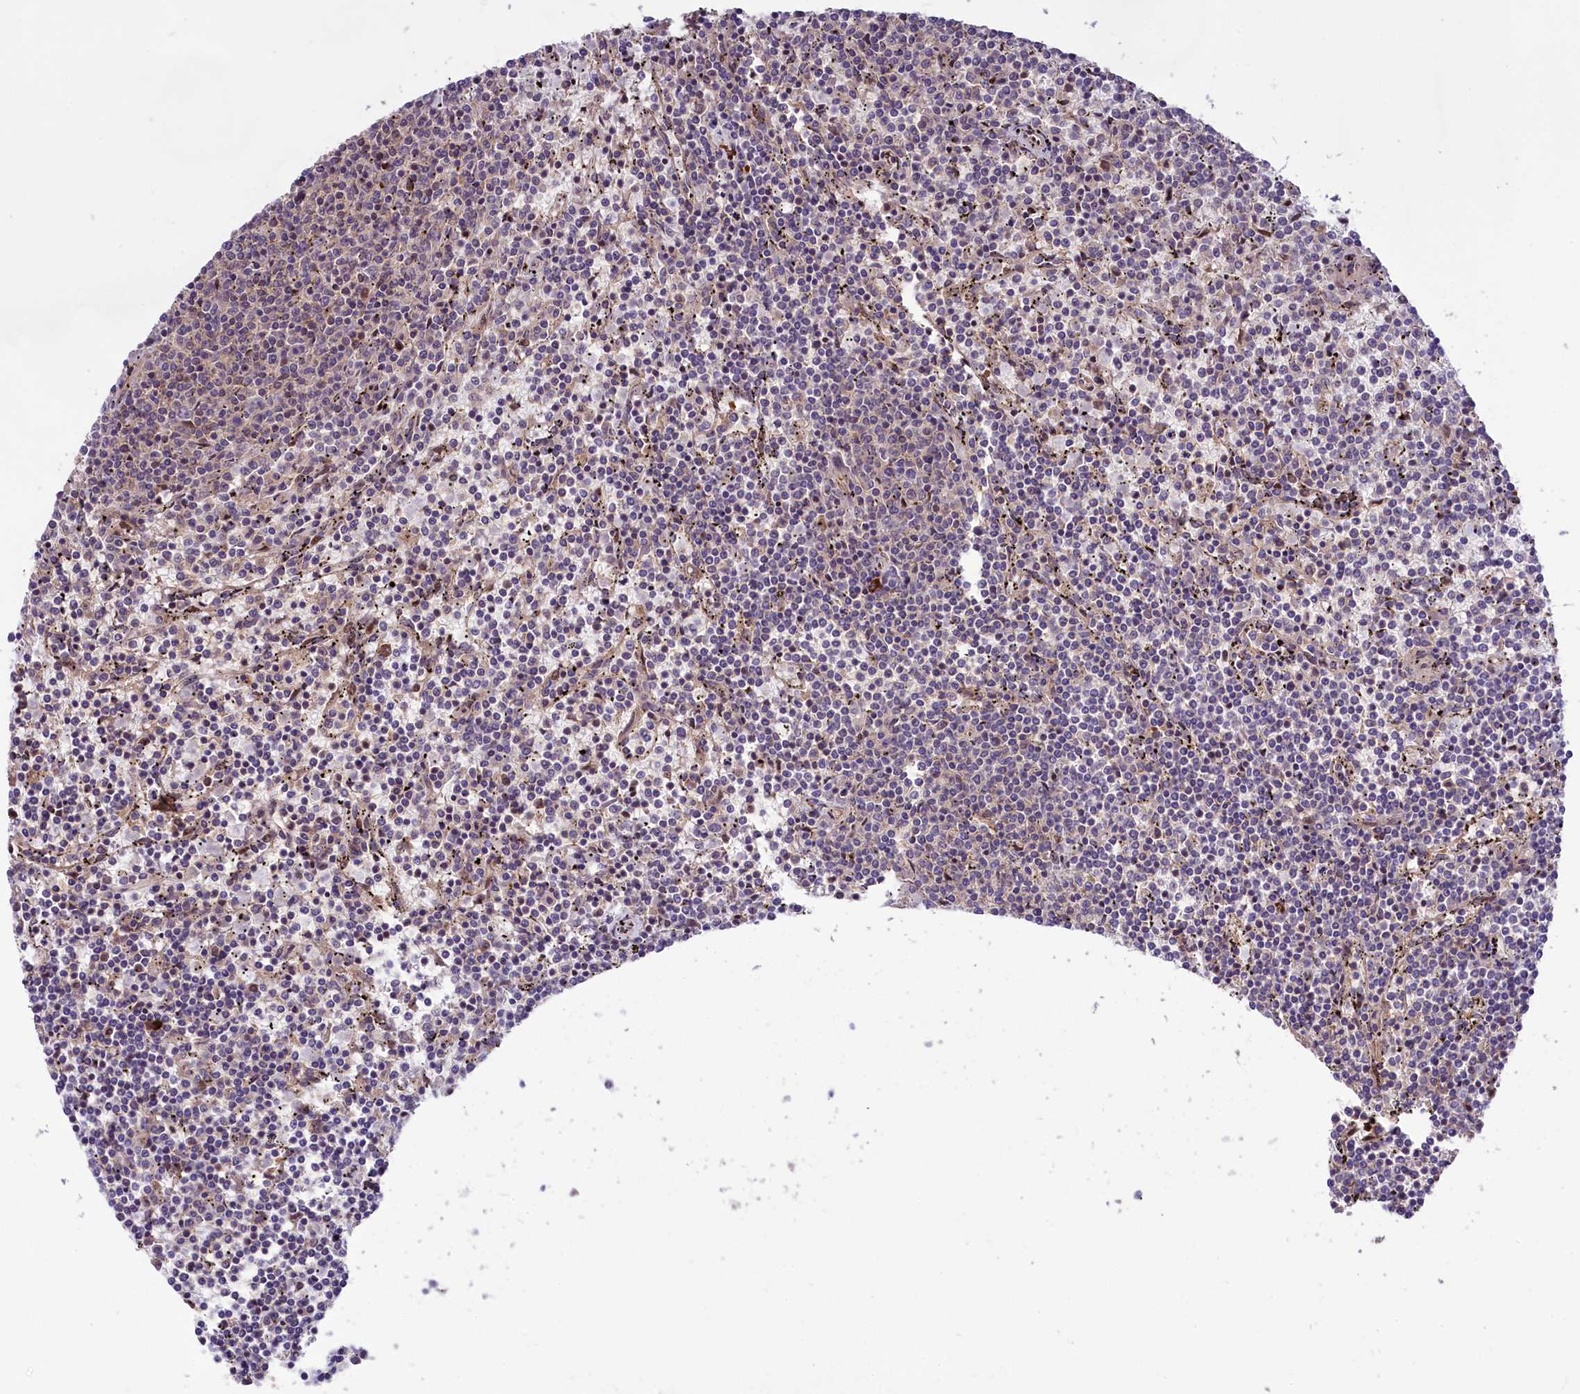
{"staining": {"intensity": "negative", "quantity": "none", "location": "none"}, "tissue": "lymphoma", "cell_type": "Tumor cells", "image_type": "cancer", "snomed": [{"axis": "morphology", "description": "Malignant lymphoma, non-Hodgkin's type, Low grade"}, {"axis": "topography", "description": "Spleen"}], "caption": "An image of human malignant lymphoma, non-Hodgkin's type (low-grade) is negative for staining in tumor cells.", "gene": "RIC8A", "patient": {"sex": "female", "age": 50}}